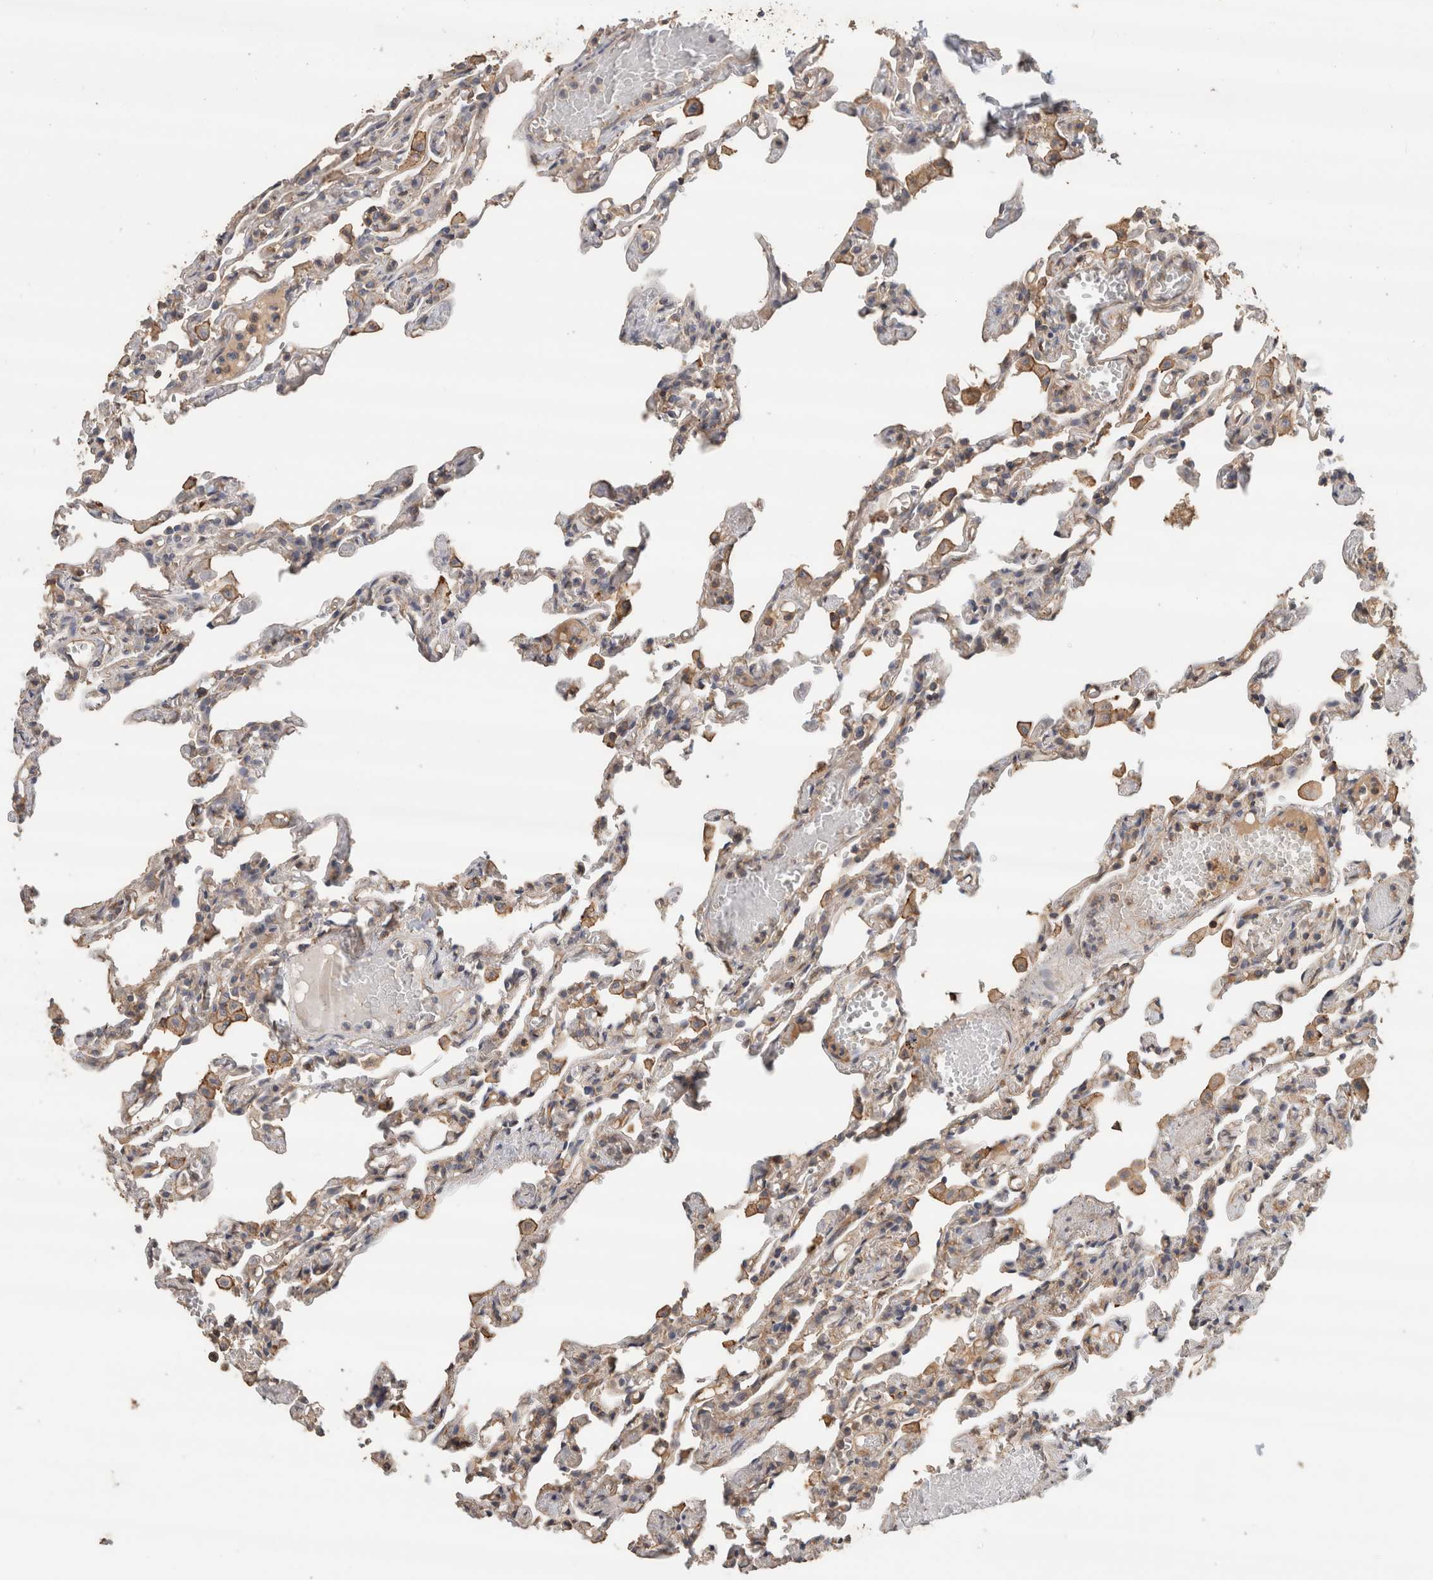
{"staining": {"intensity": "weak", "quantity": "<25%", "location": "cytoplasmic/membranous"}, "tissue": "lung", "cell_type": "Alveolar cells", "image_type": "normal", "snomed": [{"axis": "morphology", "description": "Normal tissue, NOS"}, {"axis": "topography", "description": "Lung"}], "caption": "This photomicrograph is of unremarkable lung stained with immunohistochemistry to label a protein in brown with the nuclei are counter-stained blue. There is no staining in alveolar cells.", "gene": "EIF4G3", "patient": {"sex": "male", "age": 21}}